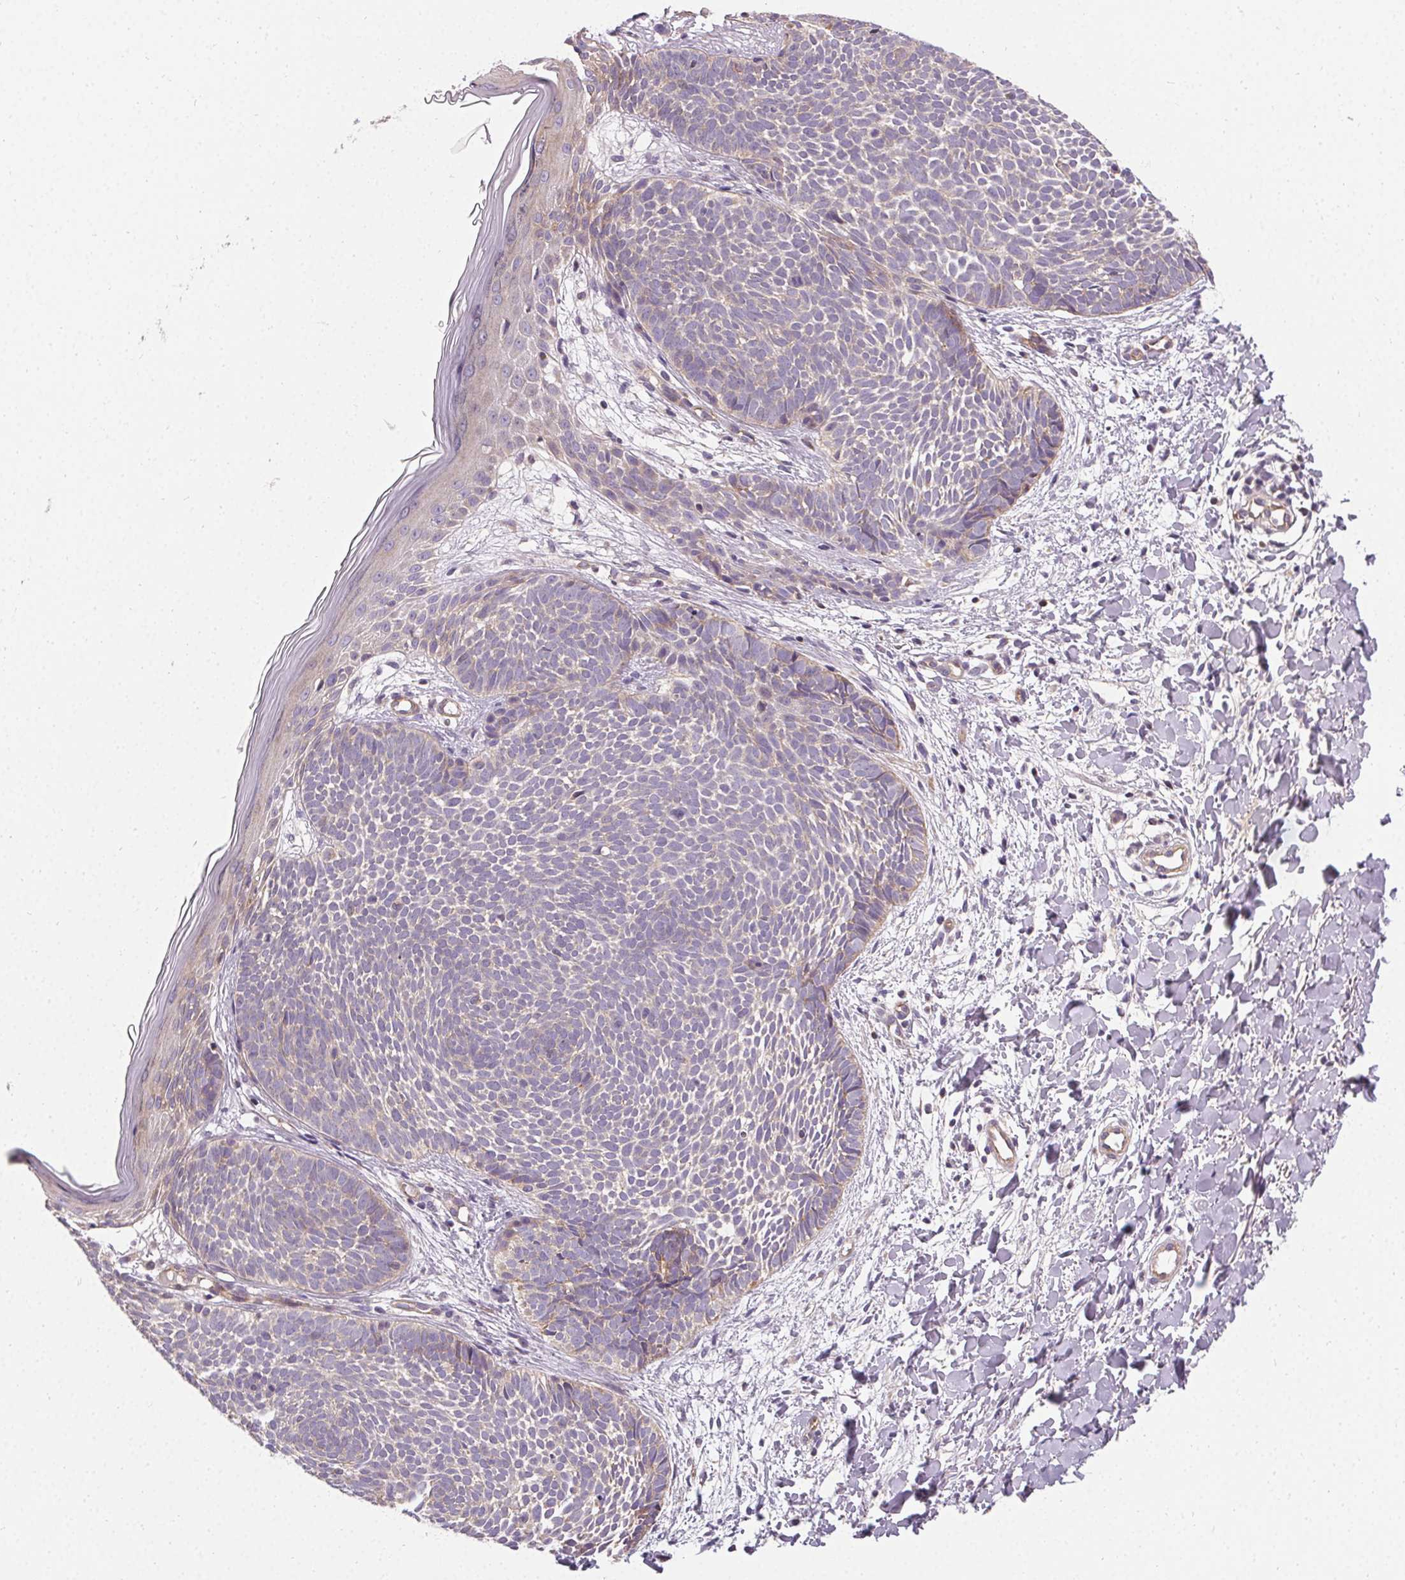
{"staining": {"intensity": "negative", "quantity": "none", "location": "none"}, "tissue": "skin cancer", "cell_type": "Tumor cells", "image_type": "cancer", "snomed": [{"axis": "morphology", "description": "Basal cell carcinoma"}, {"axis": "topography", "description": "Skin"}], "caption": "Human skin cancer (basal cell carcinoma) stained for a protein using IHC exhibits no staining in tumor cells.", "gene": "APLP1", "patient": {"sex": "female", "age": 51}}